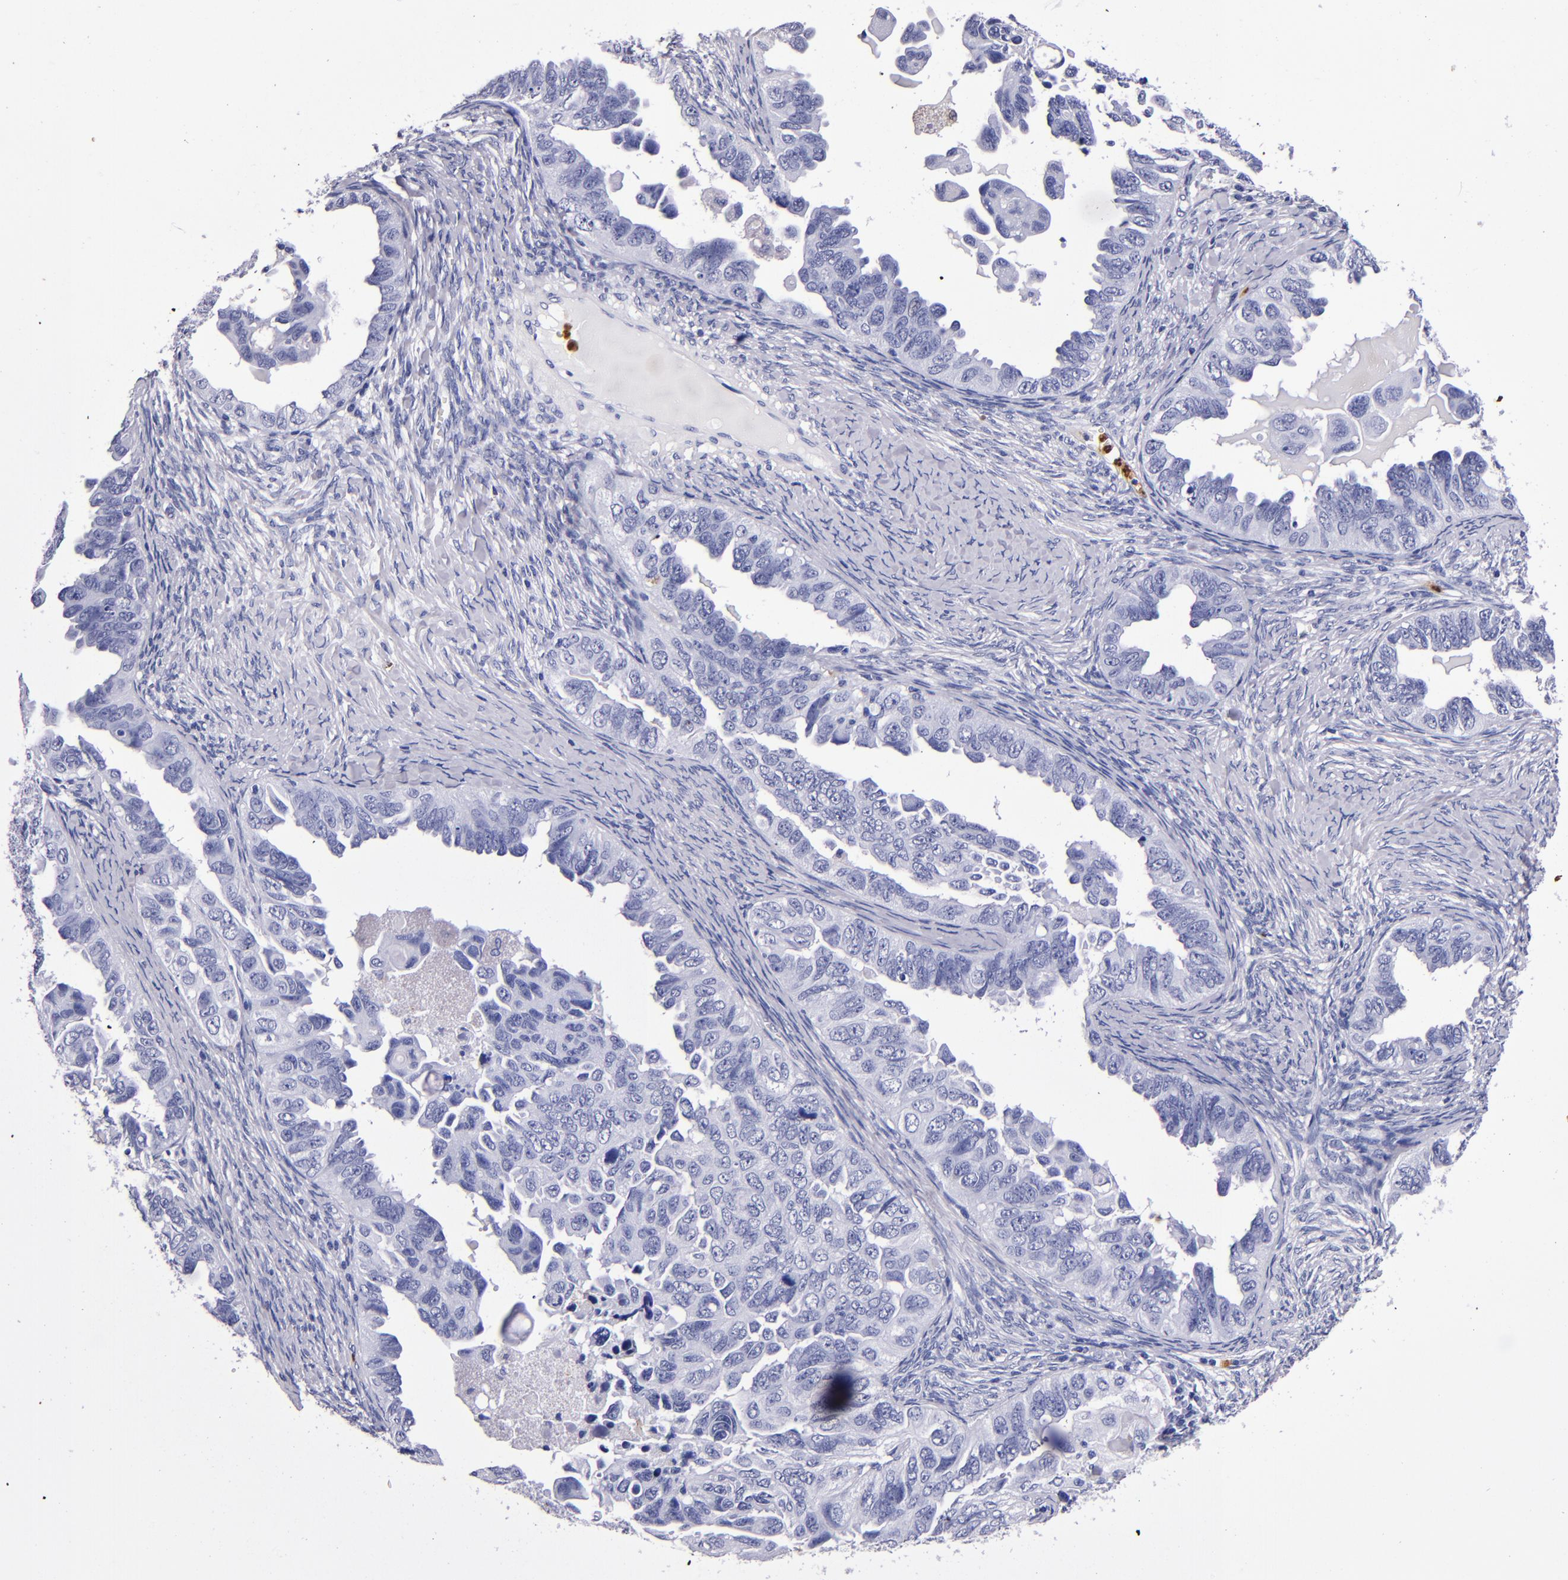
{"staining": {"intensity": "negative", "quantity": "none", "location": "none"}, "tissue": "ovarian cancer", "cell_type": "Tumor cells", "image_type": "cancer", "snomed": [{"axis": "morphology", "description": "Cystadenocarcinoma, serous, NOS"}, {"axis": "topography", "description": "Ovary"}], "caption": "Immunohistochemical staining of human ovarian serous cystadenocarcinoma shows no significant expression in tumor cells.", "gene": "S100A8", "patient": {"sex": "female", "age": 82}}